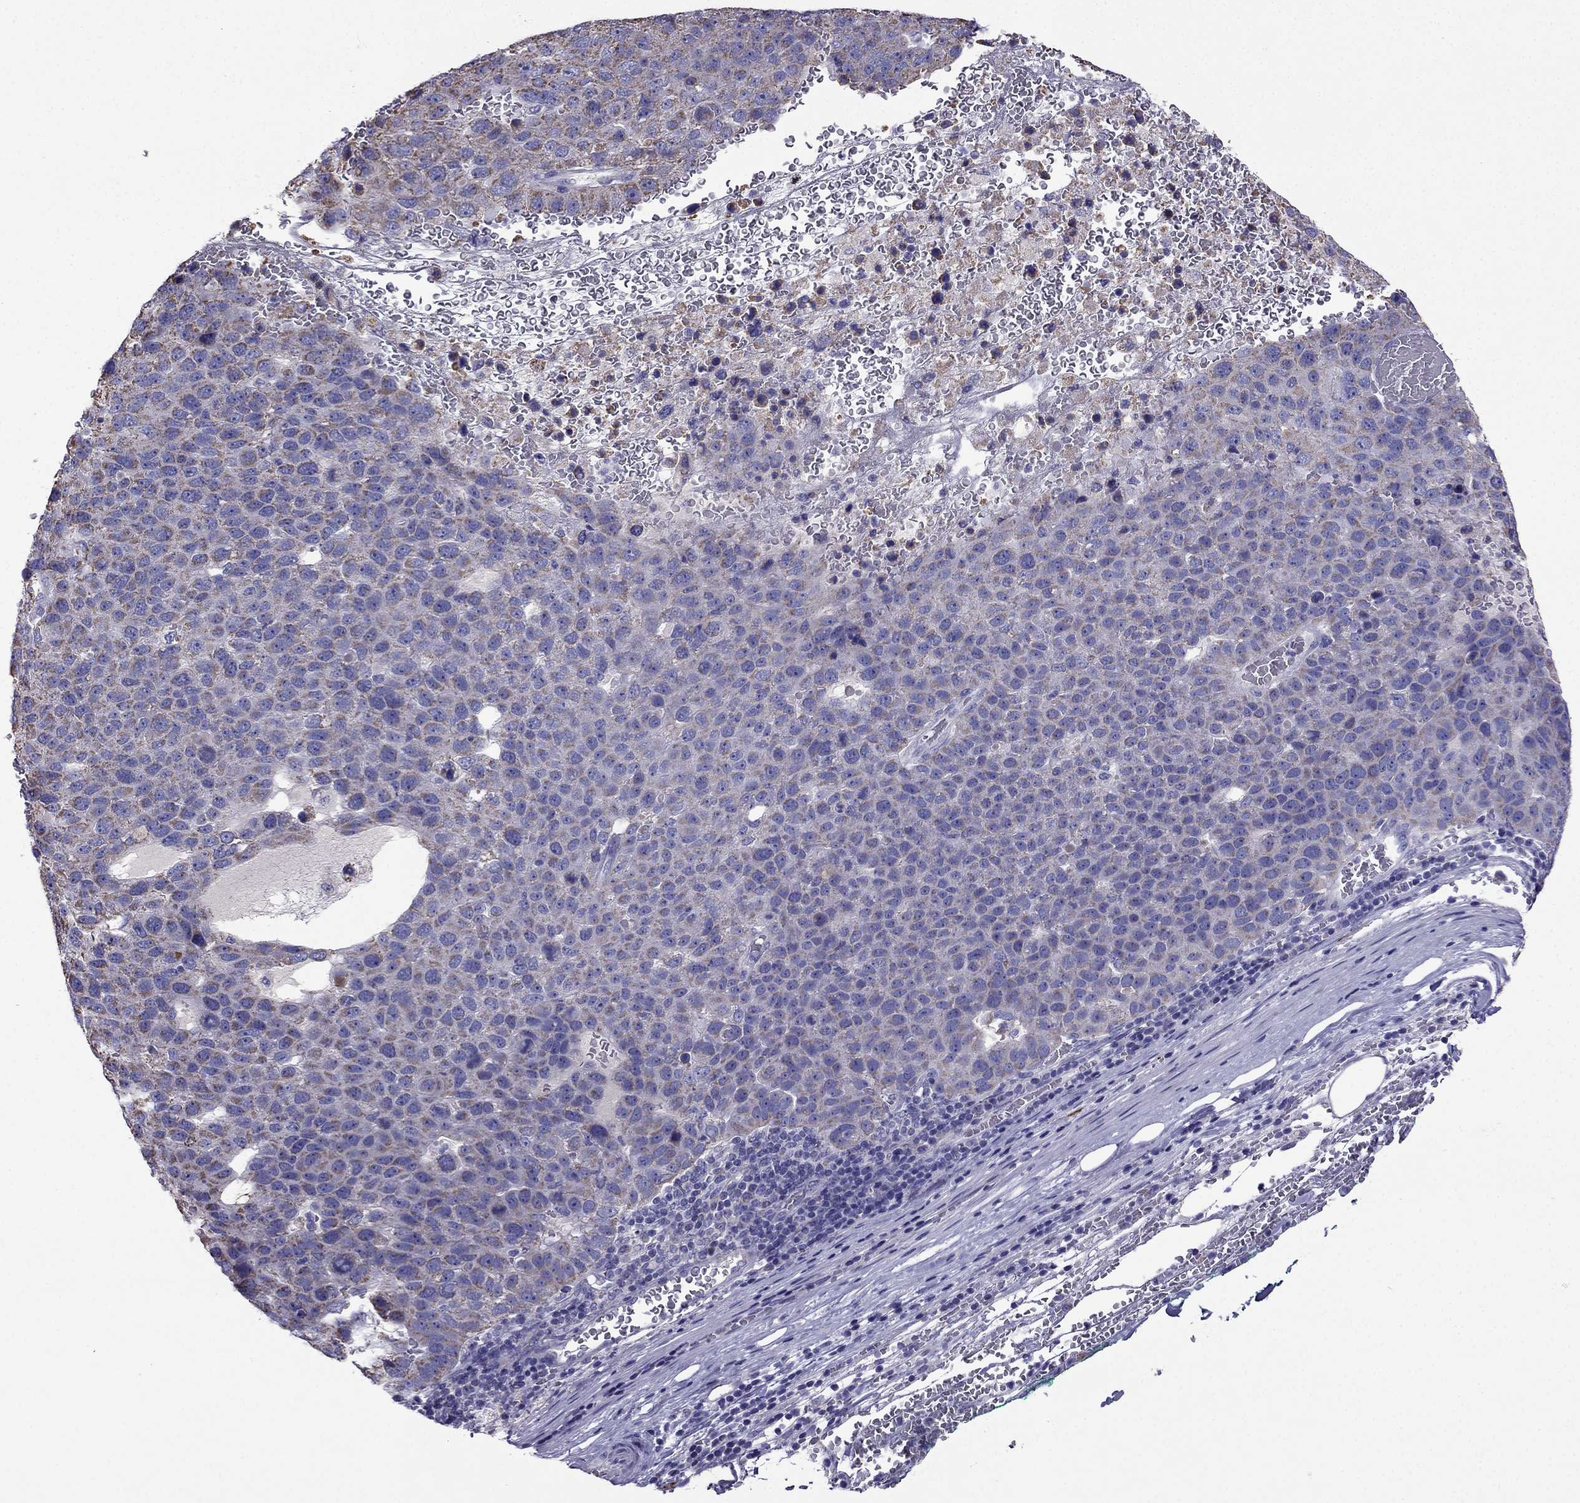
{"staining": {"intensity": "weak", "quantity": ">75%", "location": "cytoplasmic/membranous"}, "tissue": "pancreatic cancer", "cell_type": "Tumor cells", "image_type": "cancer", "snomed": [{"axis": "morphology", "description": "Adenocarcinoma, NOS"}, {"axis": "topography", "description": "Pancreas"}], "caption": "Immunohistochemical staining of human pancreatic adenocarcinoma shows low levels of weak cytoplasmic/membranous staining in approximately >75% of tumor cells.", "gene": "DSC1", "patient": {"sex": "female", "age": 61}}